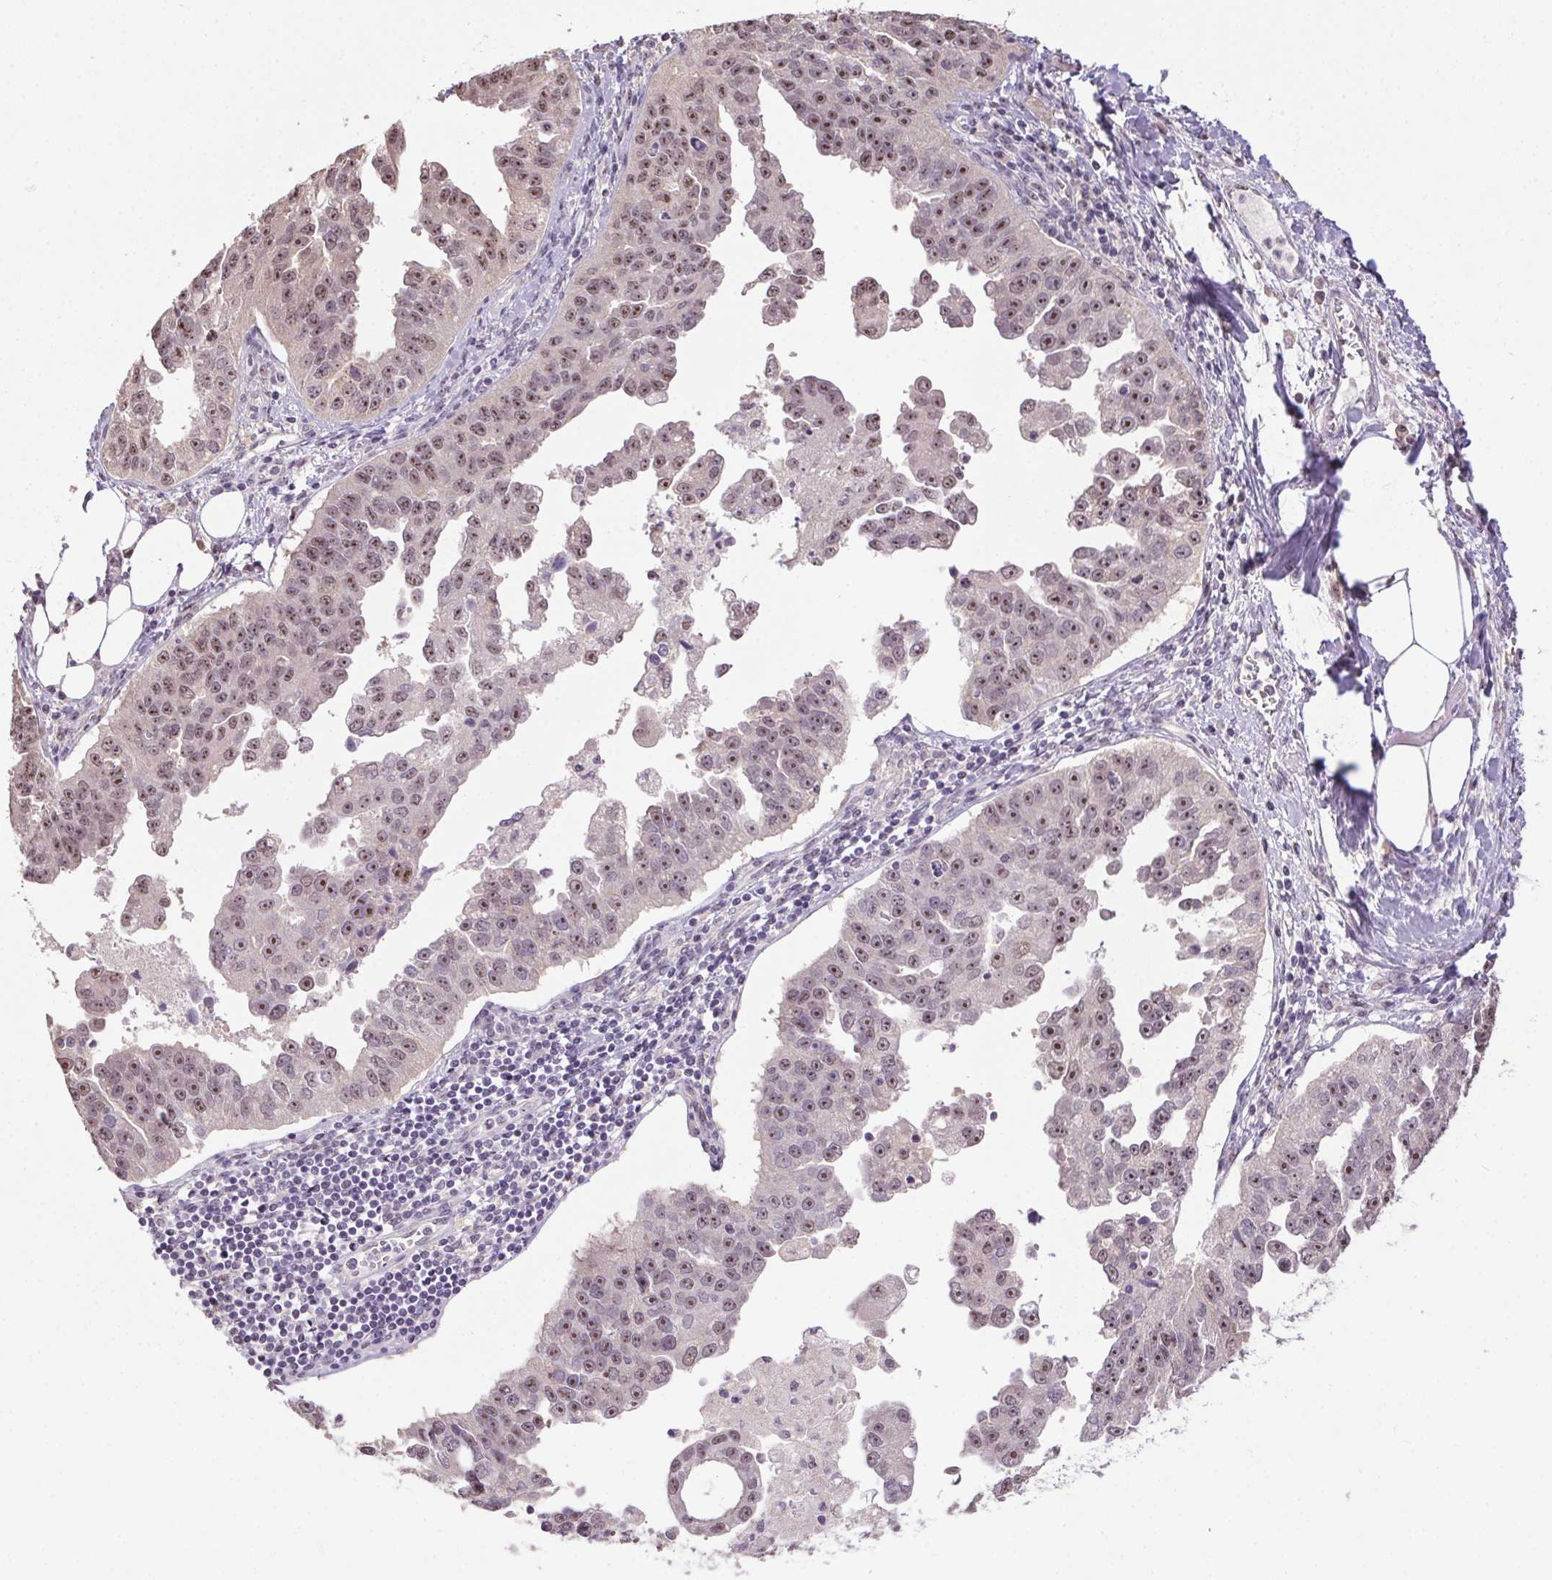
{"staining": {"intensity": "moderate", "quantity": ">75%", "location": "nuclear"}, "tissue": "ovarian cancer", "cell_type": "Tumor cells", "image_type": "cancer", "snomed": [{"axis": "morphology", "description": "Cystadenocarcinoma, serous, NOS"}, {"axis": "topography", "description": "Ovary"}], "caption": "Tumor cells demonstrate medium levels of moderate nuclear staining in about >75% of cells in ovarian cancer (serous cystadenocarcinoma).", "gene": "BATF2", "patient": {"sex": "female", "age": 75}}